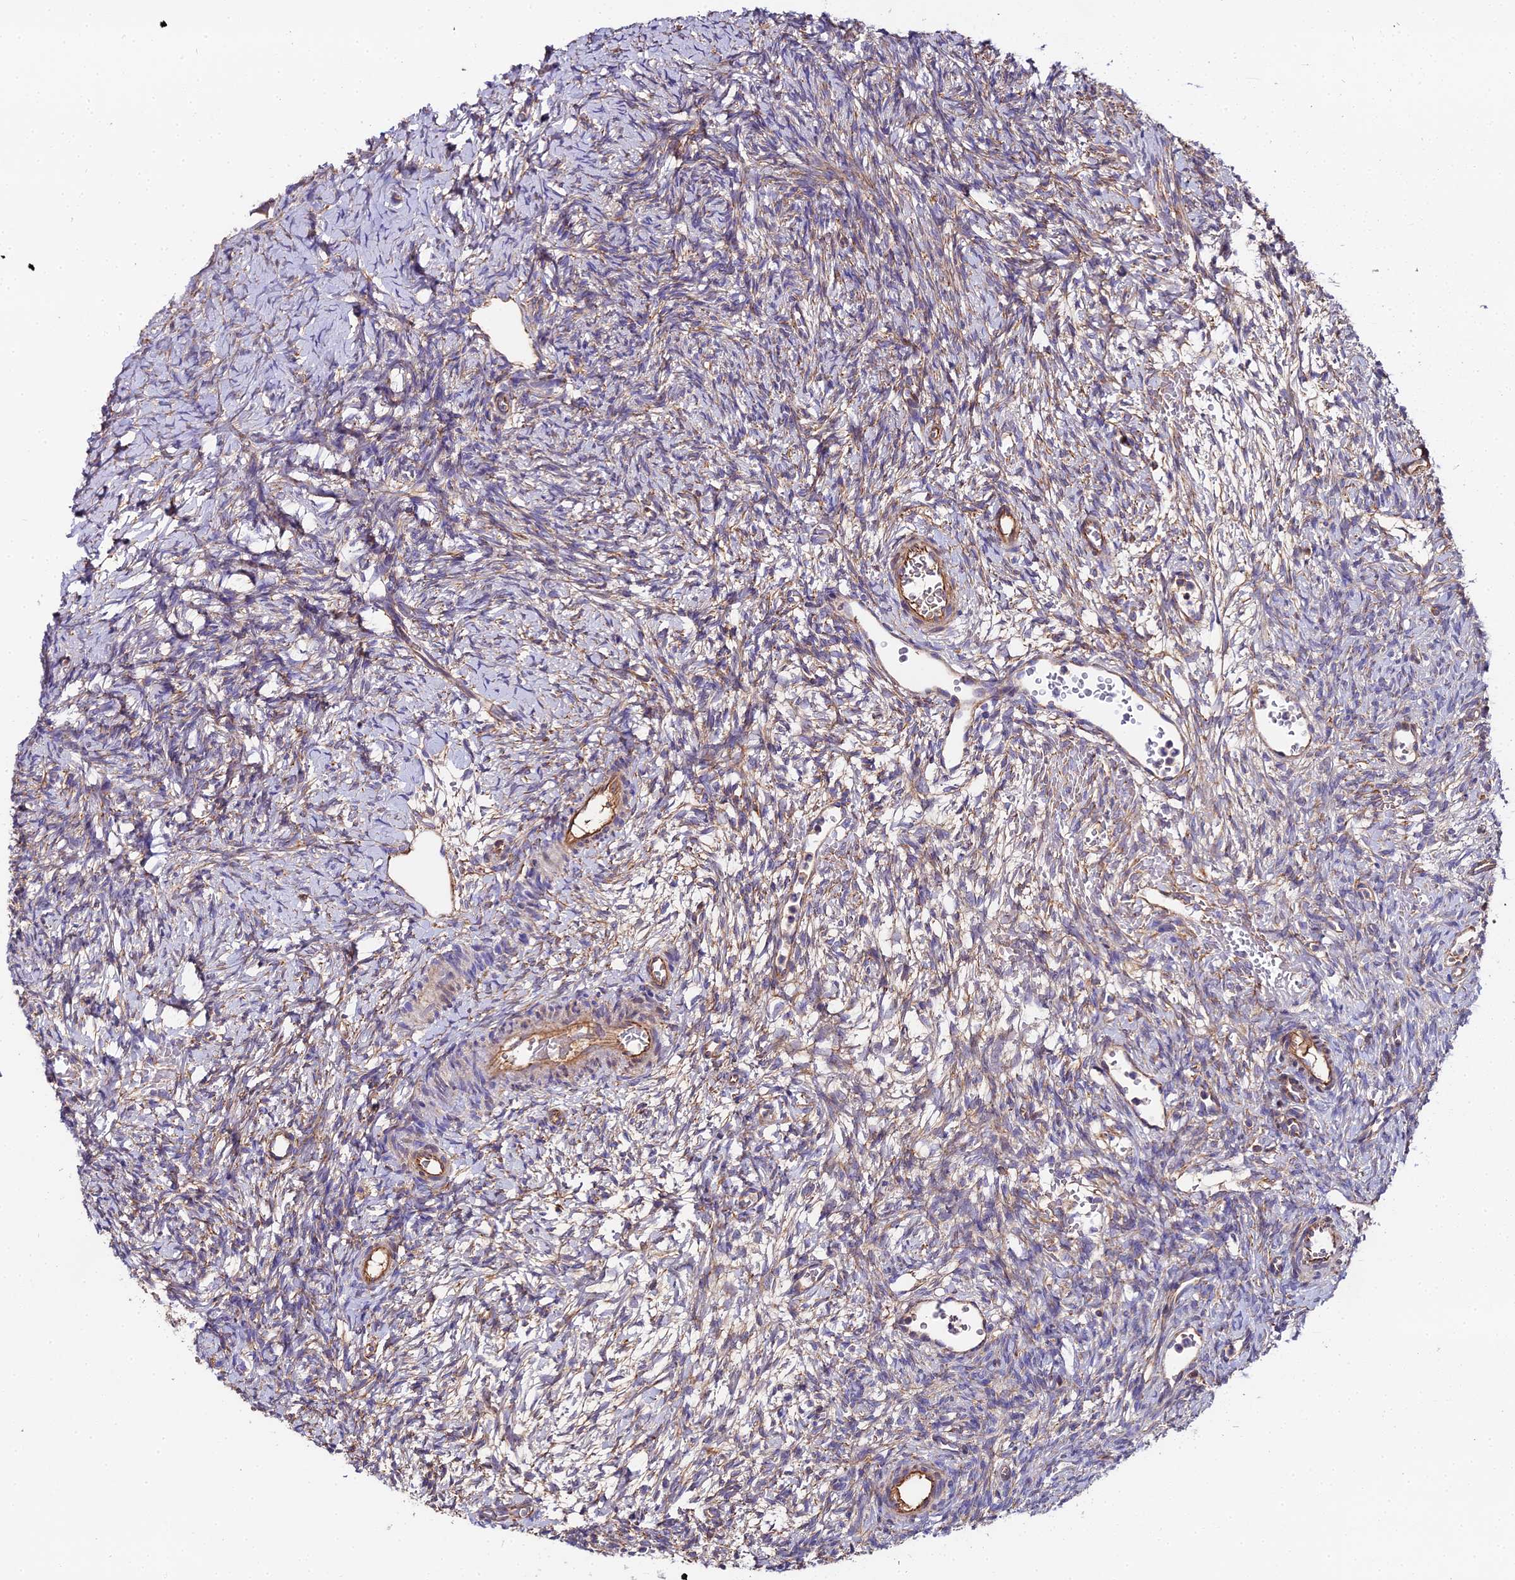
{"staining": {"intensity": "negative", "quantity": "none", "location": "none"}, "tissue": "ovary", "cell_type": "Ovarian stroma cells", "image_type": "normal", "snomed": [{"axis": "morphology", "description": "Normal tissue, NOS"}, {"axis": "topography", "description": "Ovary"}], "caption": "Micrograph shows no protein positivity in ovarian stroma cells of unremarkable ovary. (Brightfield microscopy of DAB (3,3'-diaminobenzidine) IHC at high magnification).", "gene": "BEX4", "patient": {"sex": "female", "age": 39}}